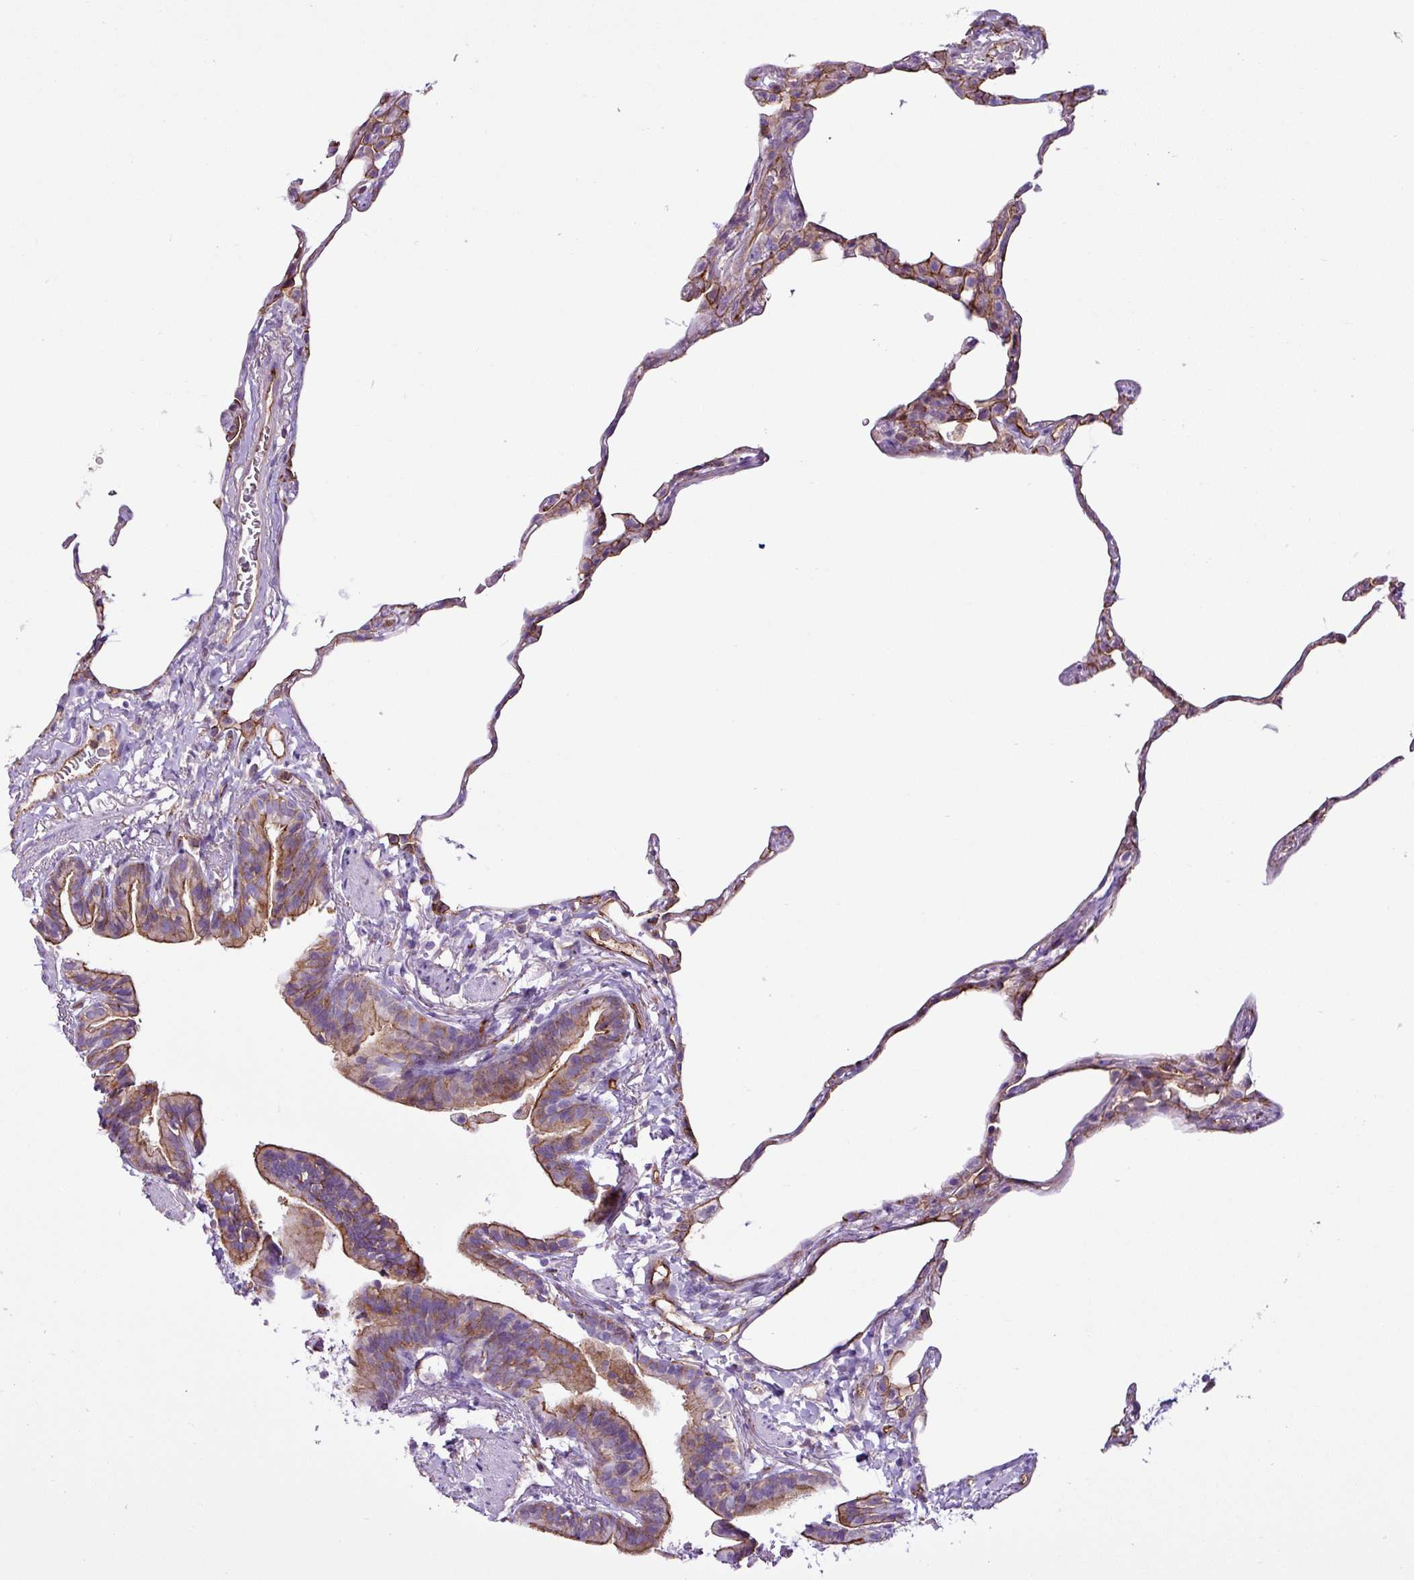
{"staining": {"intensity": "moderate", "quantity": "25%-75%", "location": "cytoplasmic/membranous"}, "tissue": "lung", "cell_type": "Alveolar cells", "image_type": "normal", "snomed": [{"axis": "morphology", "description": "Normal tissue, NOS"}, {"axis": "topography", "description": "Lung"}], "caption": "Protein staining shows moderate cytoplasmic/membranous staining in about 25%-75% of alveolar cells in benign lung.", "gene": "EME2", "patient": {"sex": "female", "age": 57}}